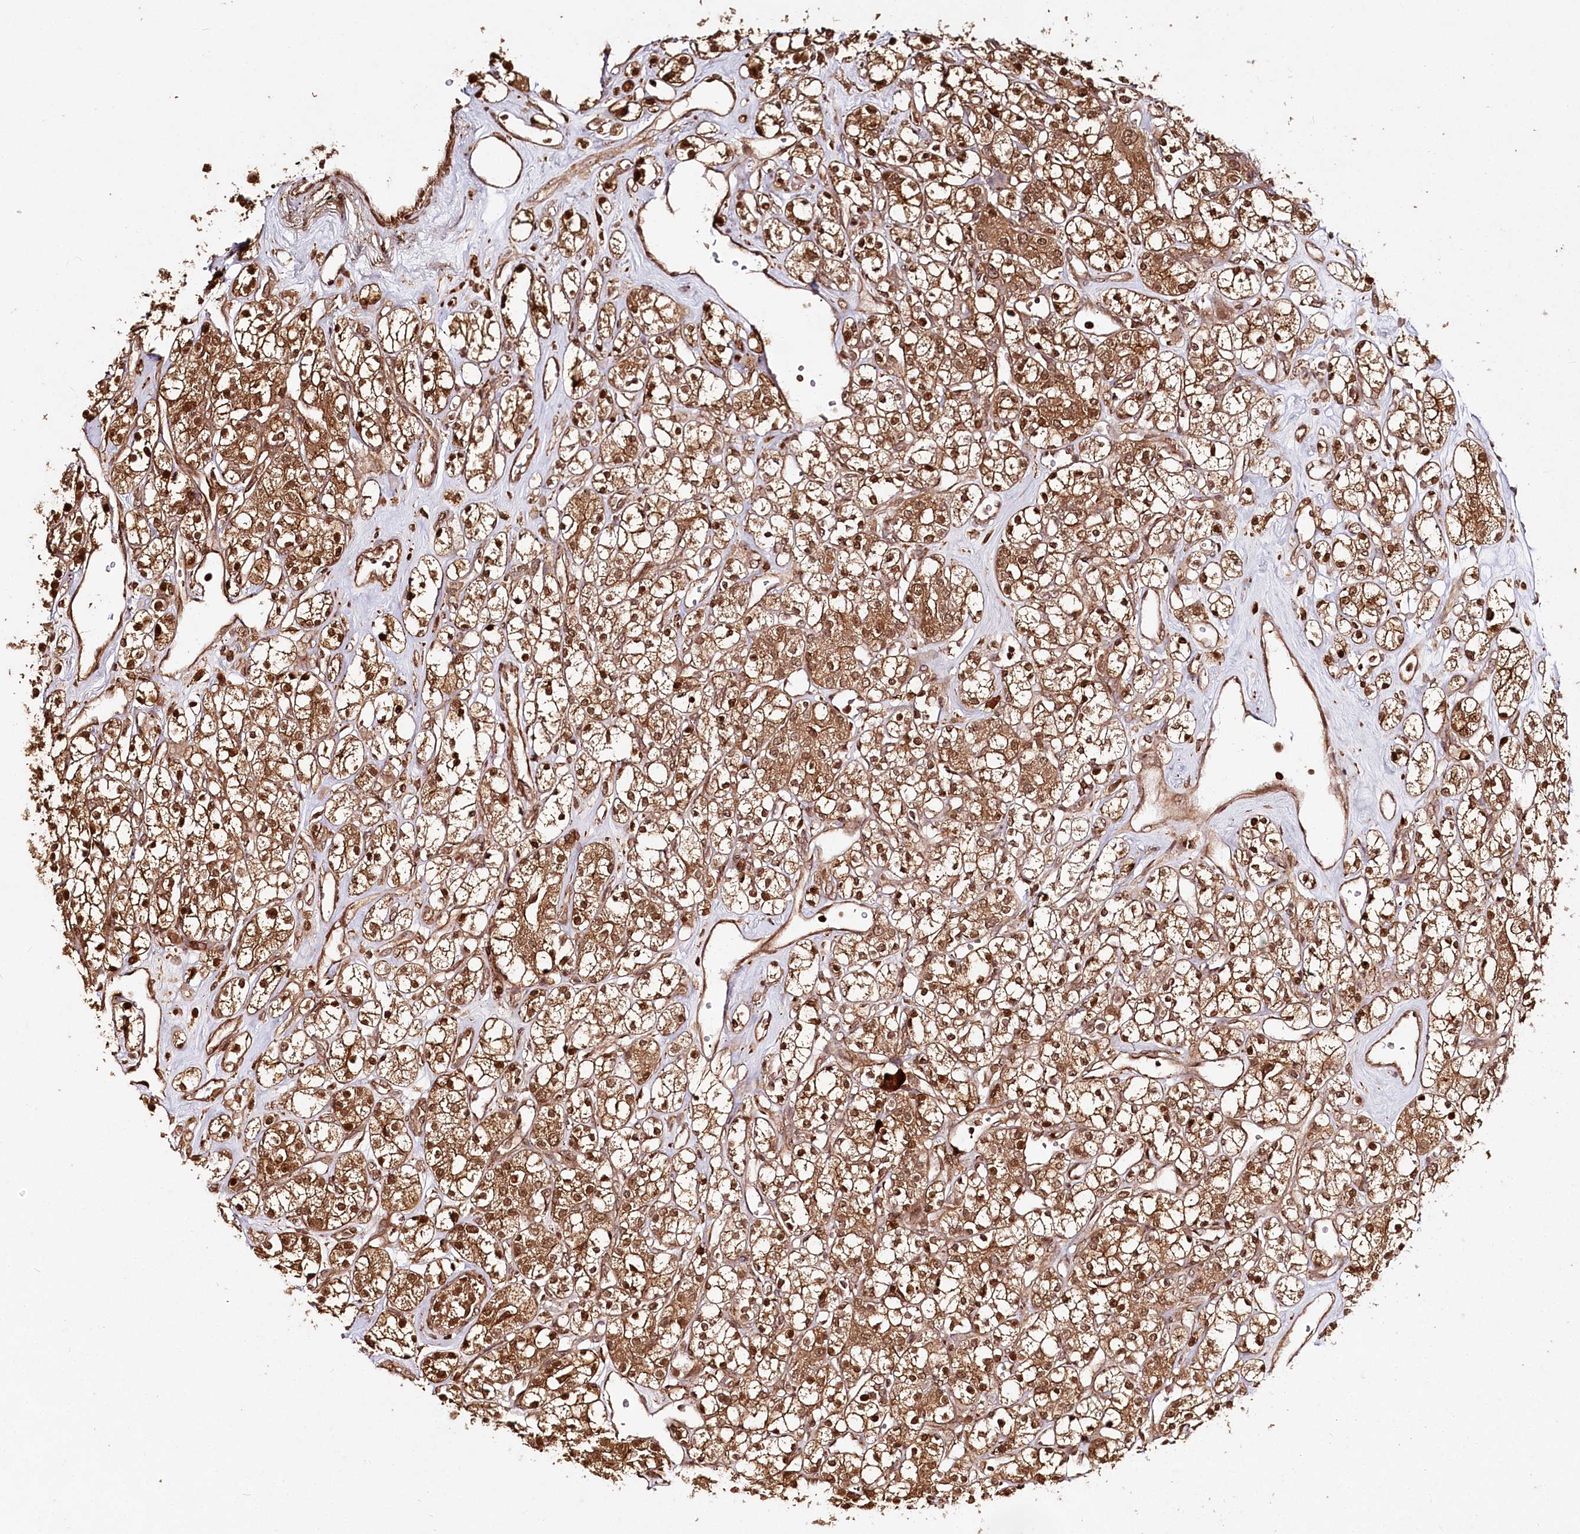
{"staining": {"intensity": "strong", "quantity": ">75%", "location": "cytoplasmic/membranous,nuclear"}, "tissue": "renal cancer", "cell_type": "Tumor cells", "image_type": "cancer", "snomed": [{"axis": "morphology", "description": "Adenocarcinoma, NOS"}, {"axis": "topography", "description": "Kidney"}], "caption": "DAB immunohistochemical staining of renal cancer (adenocarcinoma) exhibits strong cytoplasmic/membranous and nuclear protein expression in about >75% of tumor cells.", "gene": "ULK2", "patient": {"sex": "male", "age": 77}}